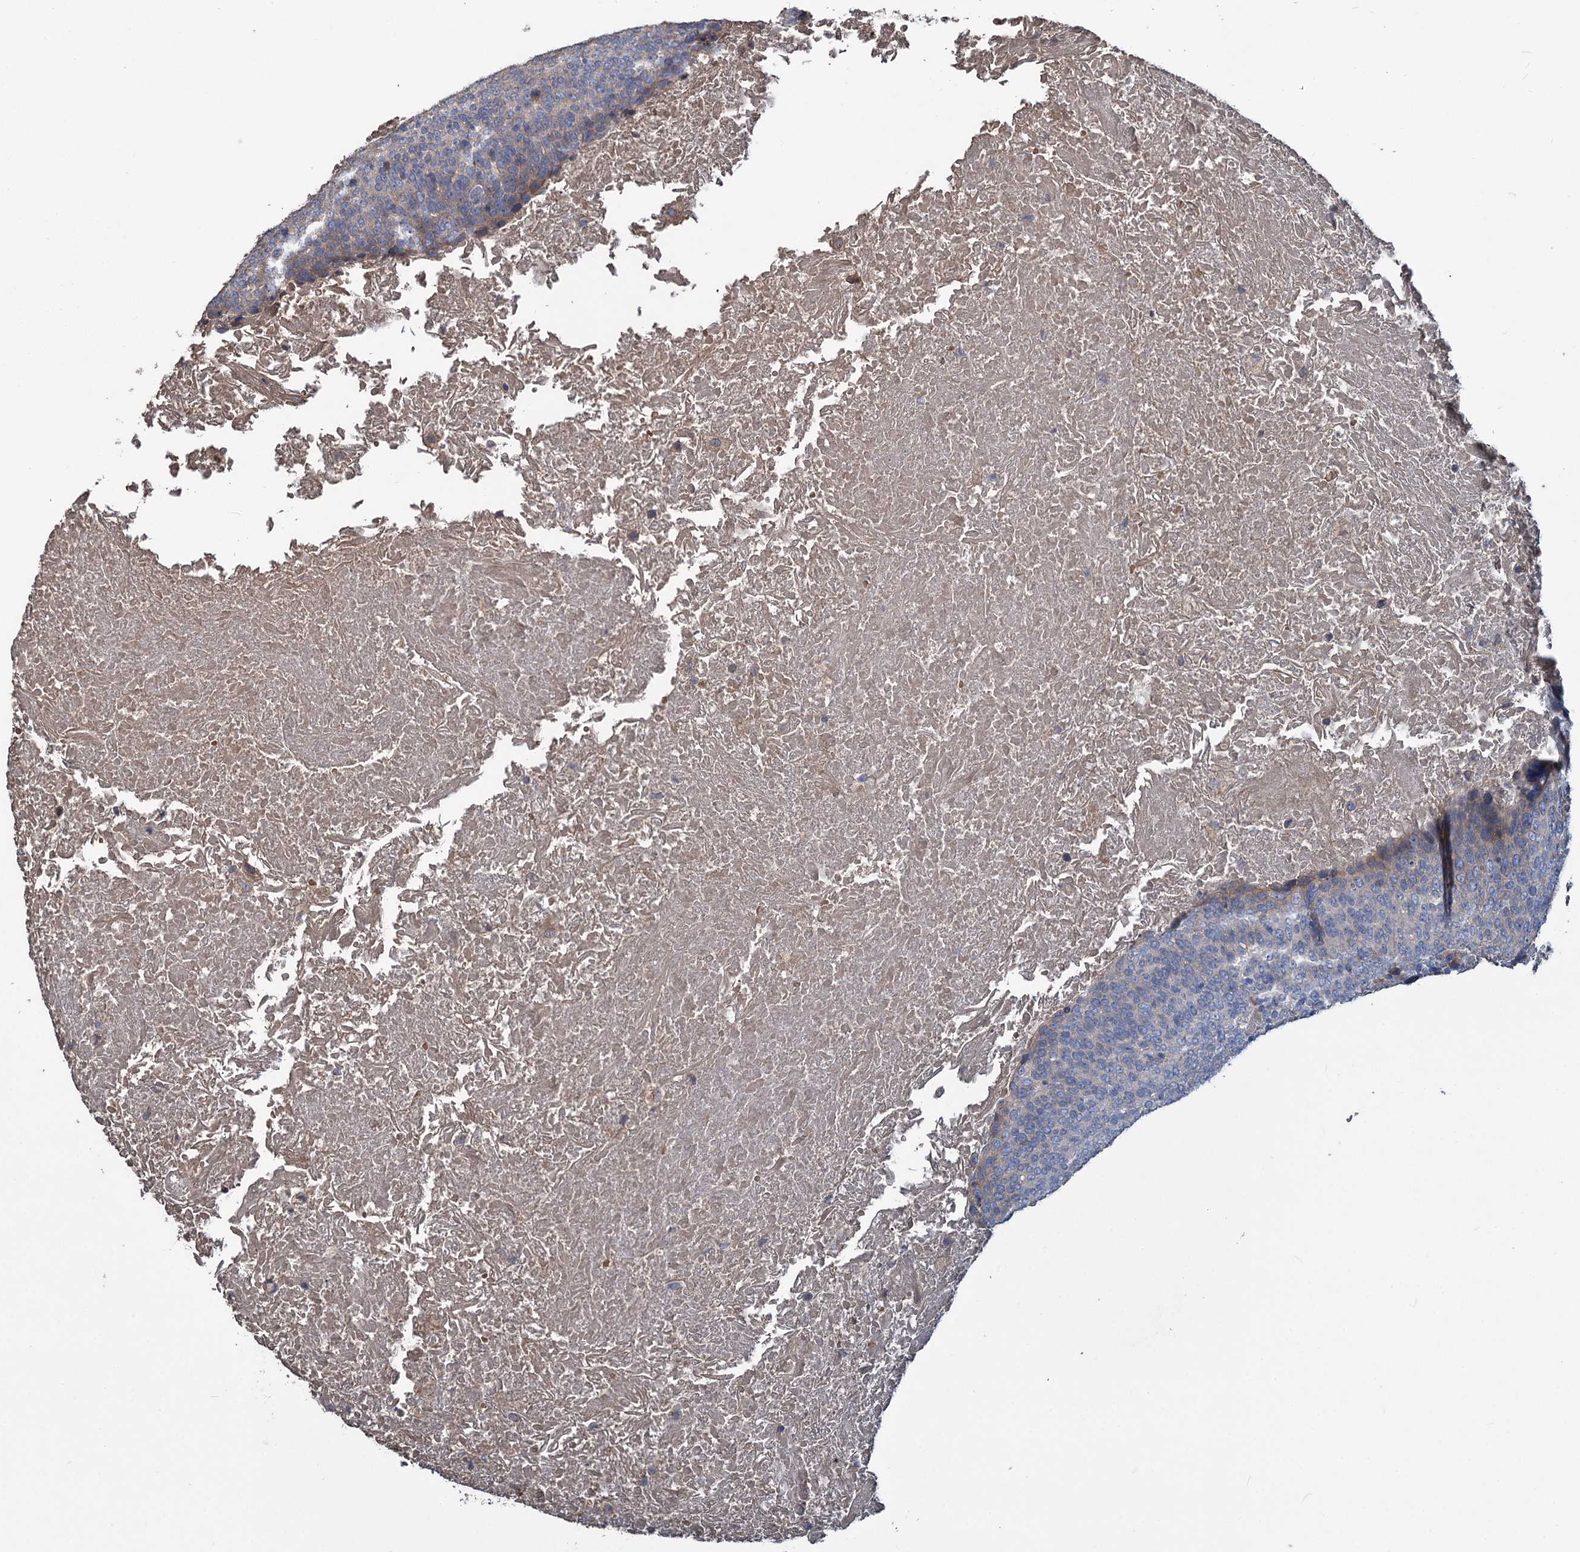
{"staining": {"intensity": "weak", "quantity": "<25%", "location": "cytoplasmic/membranous"}, "tissue": "head and neck cancer", "cell_type": "Tumor cells", "image_type": "cancer", "snomed": [{"axis": "morphology", "description": "Squamous cell carcinoma, NOS"}, {"axis": "morphology", "description": "Squamous cell carcinoma, metastatic, NOS"}, {"axis": "topography", "description": "Lymph node"}, {"axis": "topography", "description": "Head-Neck"}], "caption": "Immunohistochemistry histopathology image of neoplastic tissue: head and neck metastatic squamous cell carcinoma stained with DAB shows no significant protein positivity in tumor cells.", "gene": "URAD", "patient": {"sex": "male", "age": 62}}